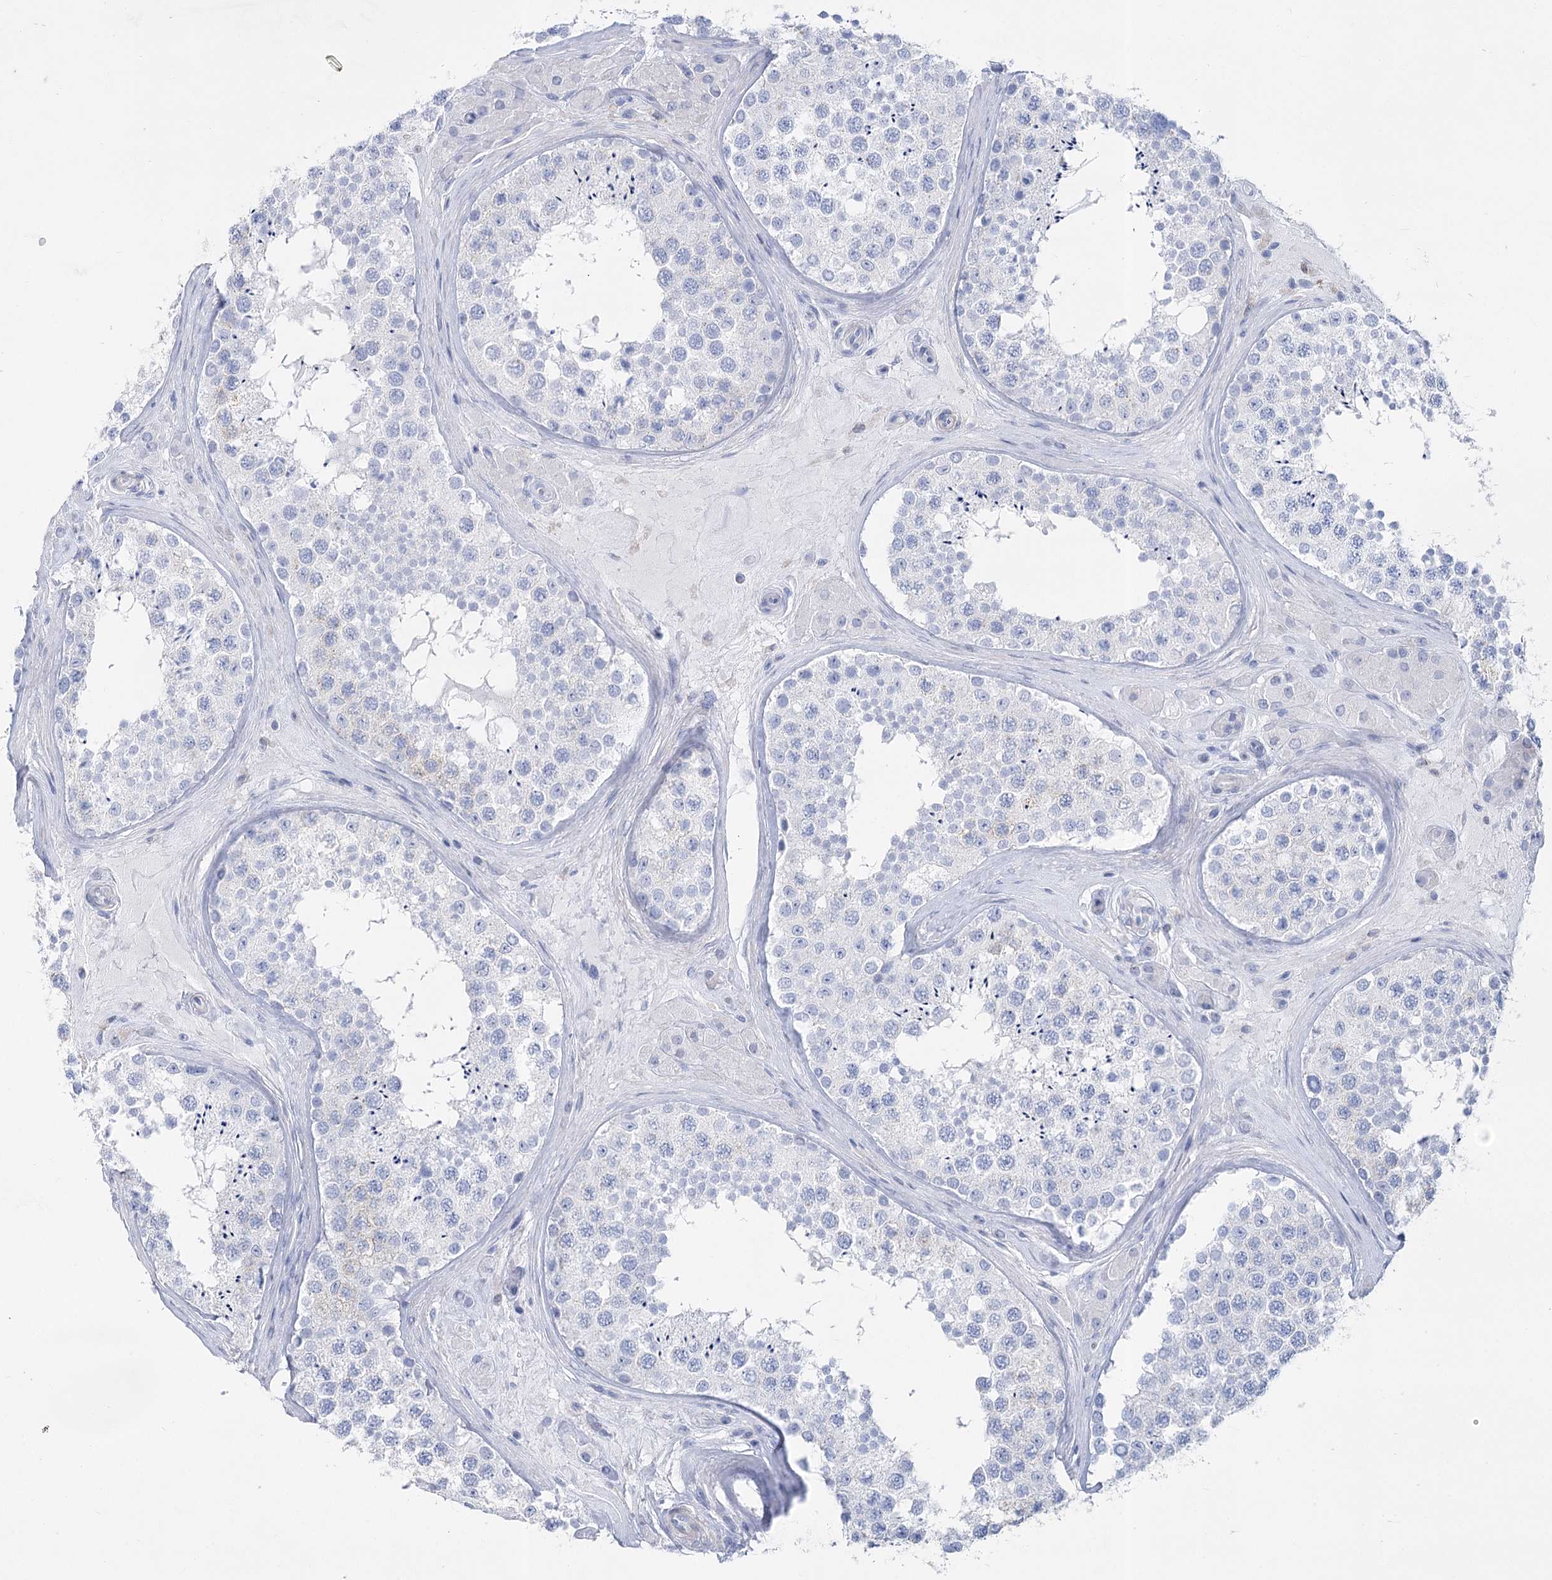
{"staining": {"intensity": "negative", "quantity": "none", "location": "none"}, "tissue": "testis", "cell_type": "Cells in seminiferous ducts", "image_type": "normal", "snomed": [{"axis": "morphology", "description": "Normal tissue, NOS"}, {"axis": "topography", "description": "Testis"}], "caption": "High power microscopy image of an IHC image of normal testis, revealing no significant expression in cells in seminiferous ducts.", "gene": "PCDHA1", "patient": {"sex": "male", "age": 46}}